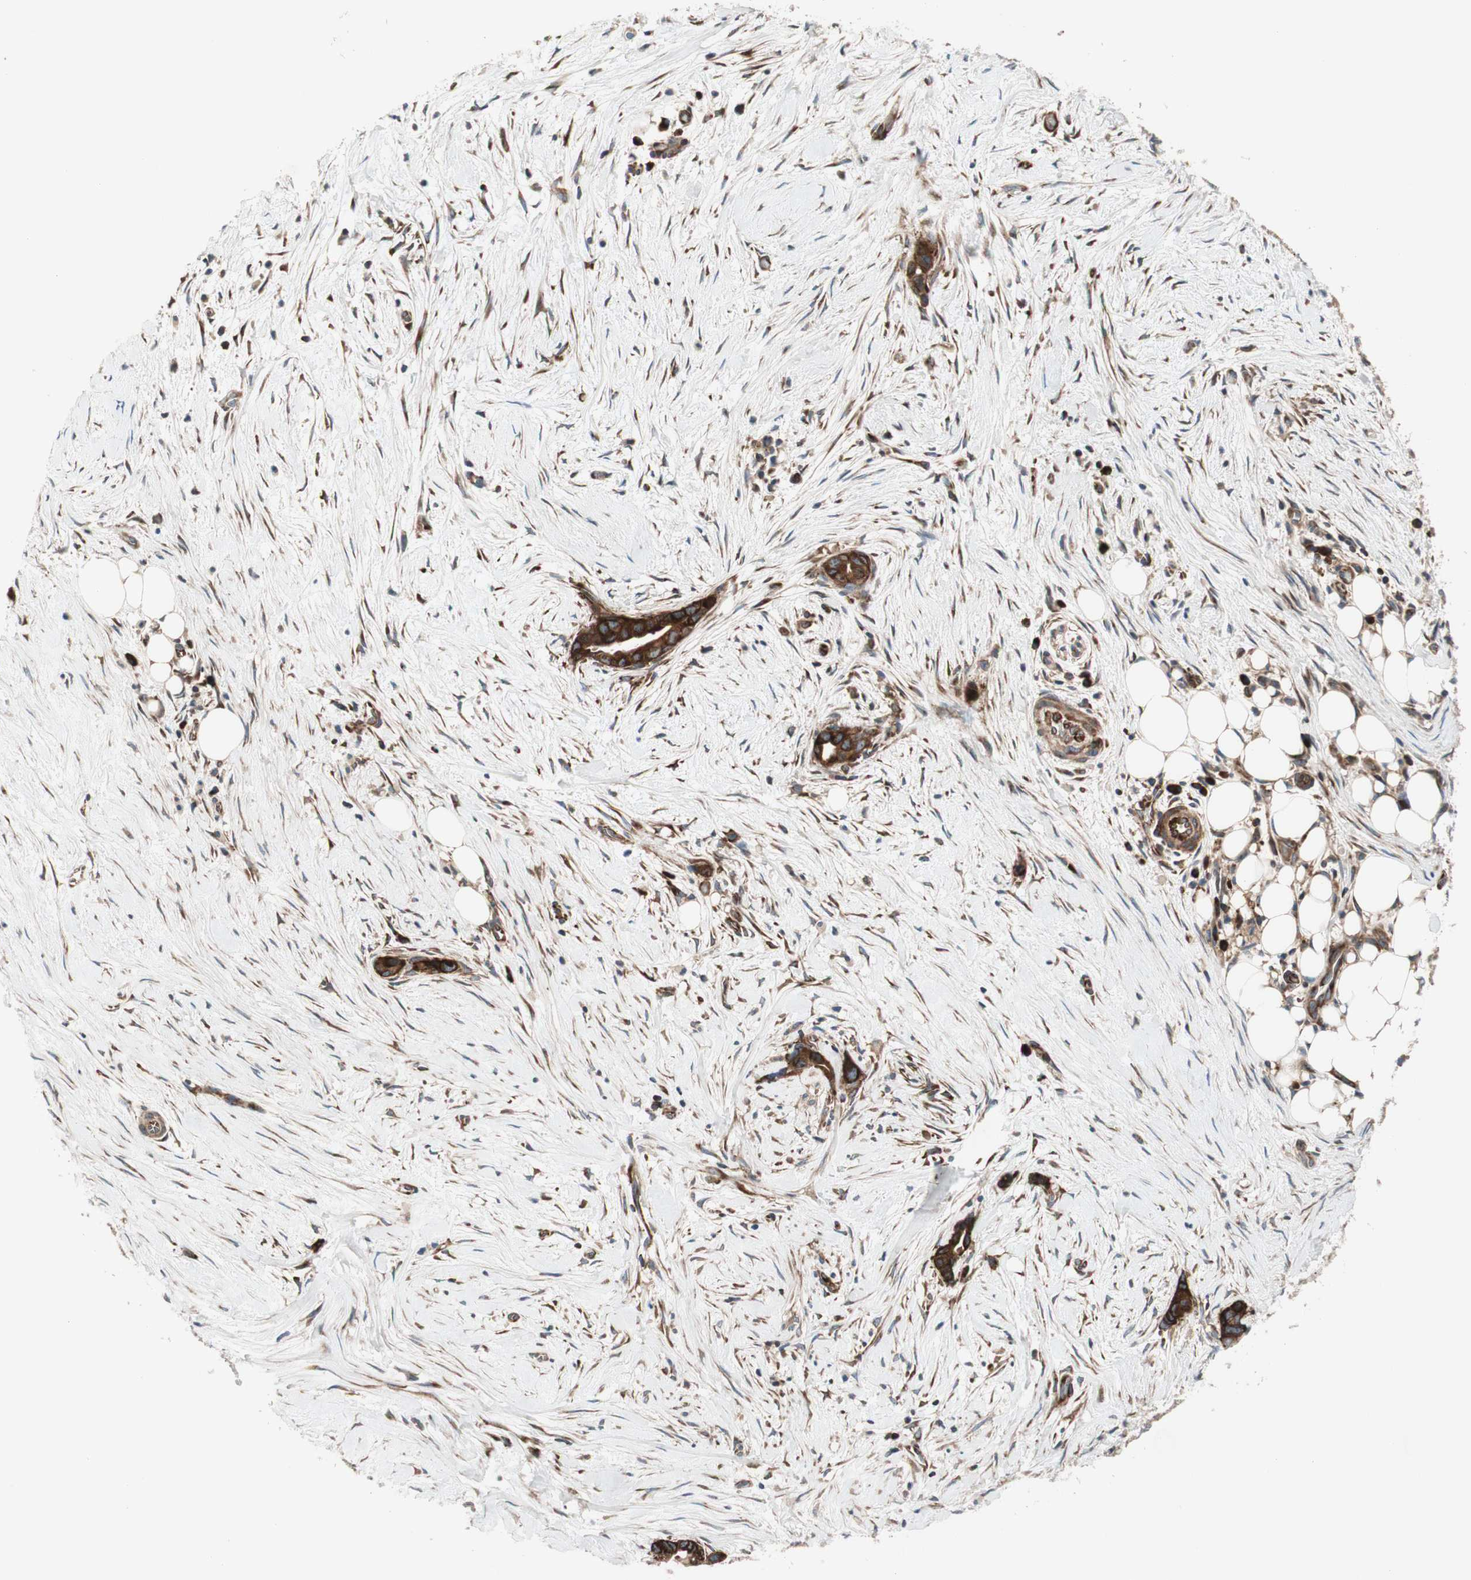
{"staining": {"intensity": "strong", "quantity": ">75%", "location": "cytoplasmic/membranous"}, "tissue": "liver cancer", "cell_type": "Tumor cells", "image_type": "cancer", "snomed": [{"axis": "morphology", "description": "Cholangiocarcinoma"}, {"axis": "topography", "description": "Liver"}], "caption": "A brown stain labels strong cytoplasmic/membranous staining of a protein in human liver cancer (cholangiocarcinoma) tumor cells. The staining was performed using DAB (3,3'-diaminobenzidine) to visualize the protein expression in brown, while the nuclei were stained in blue with hematoxylin (Magnification: 20x).", "gene": "CCN4", "patient": {"sex": "female", "age": 55}}